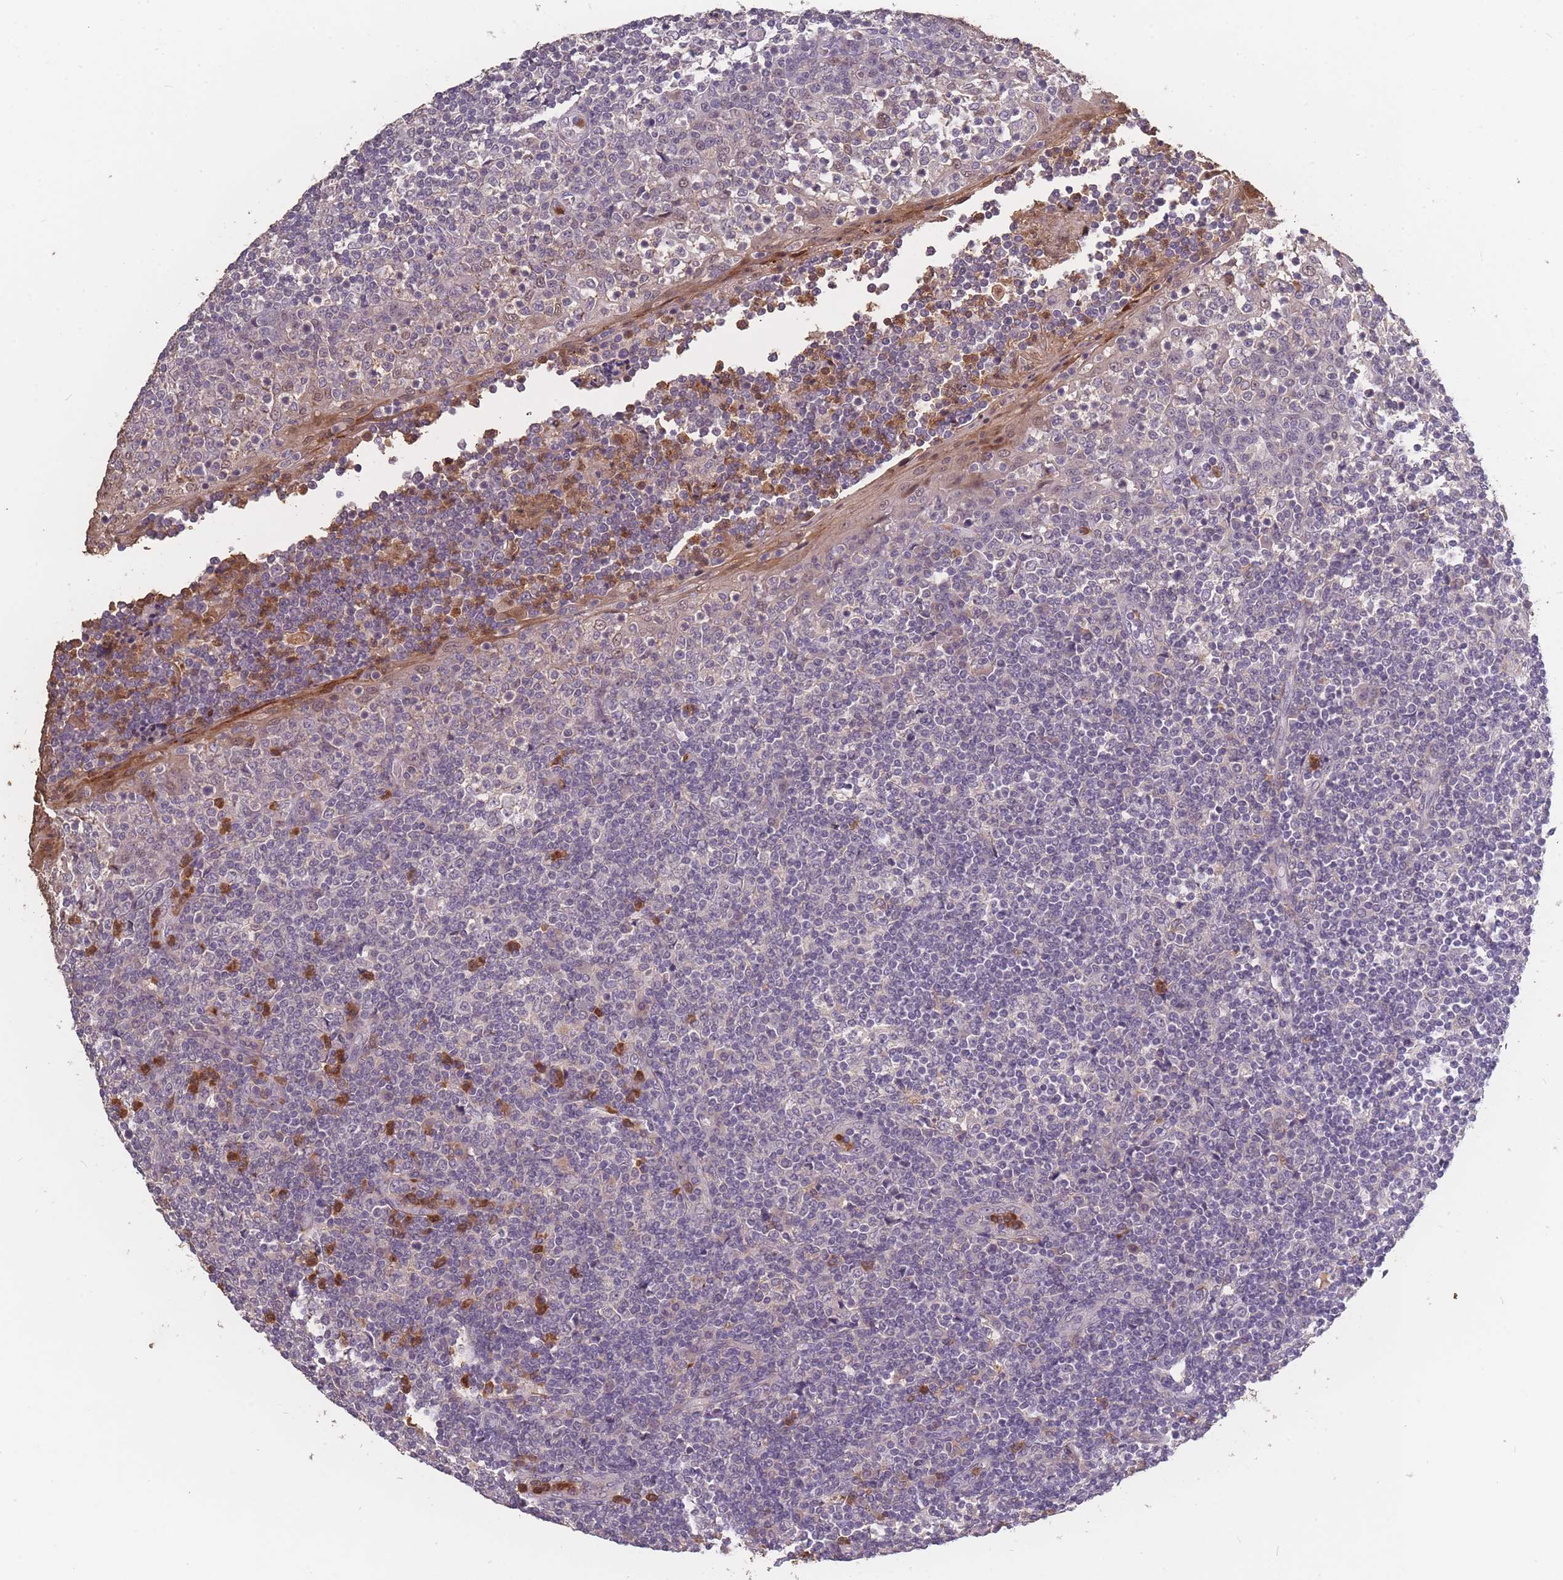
{"staining": {"intensity": "negative", "quantity": "none", "location": "none"}, "tissue": "tonsil", "cell_type": "Germinal center cells", "image_type": "normal", "snomed": [{"axis": "morphology", "description": "Normal tissue, NOS"}, {"axis": "topography", "description": "Tonsil"}], "caption": "This micrograph is of normal tonsil stained with IHC to label a protein in brown with the nuclei are counter-stained blue. There is no staining in germinal center cells. Nuclei are stained in blue.", "gene": "BST1", "patient": {"sex": "female", "age": 19}}